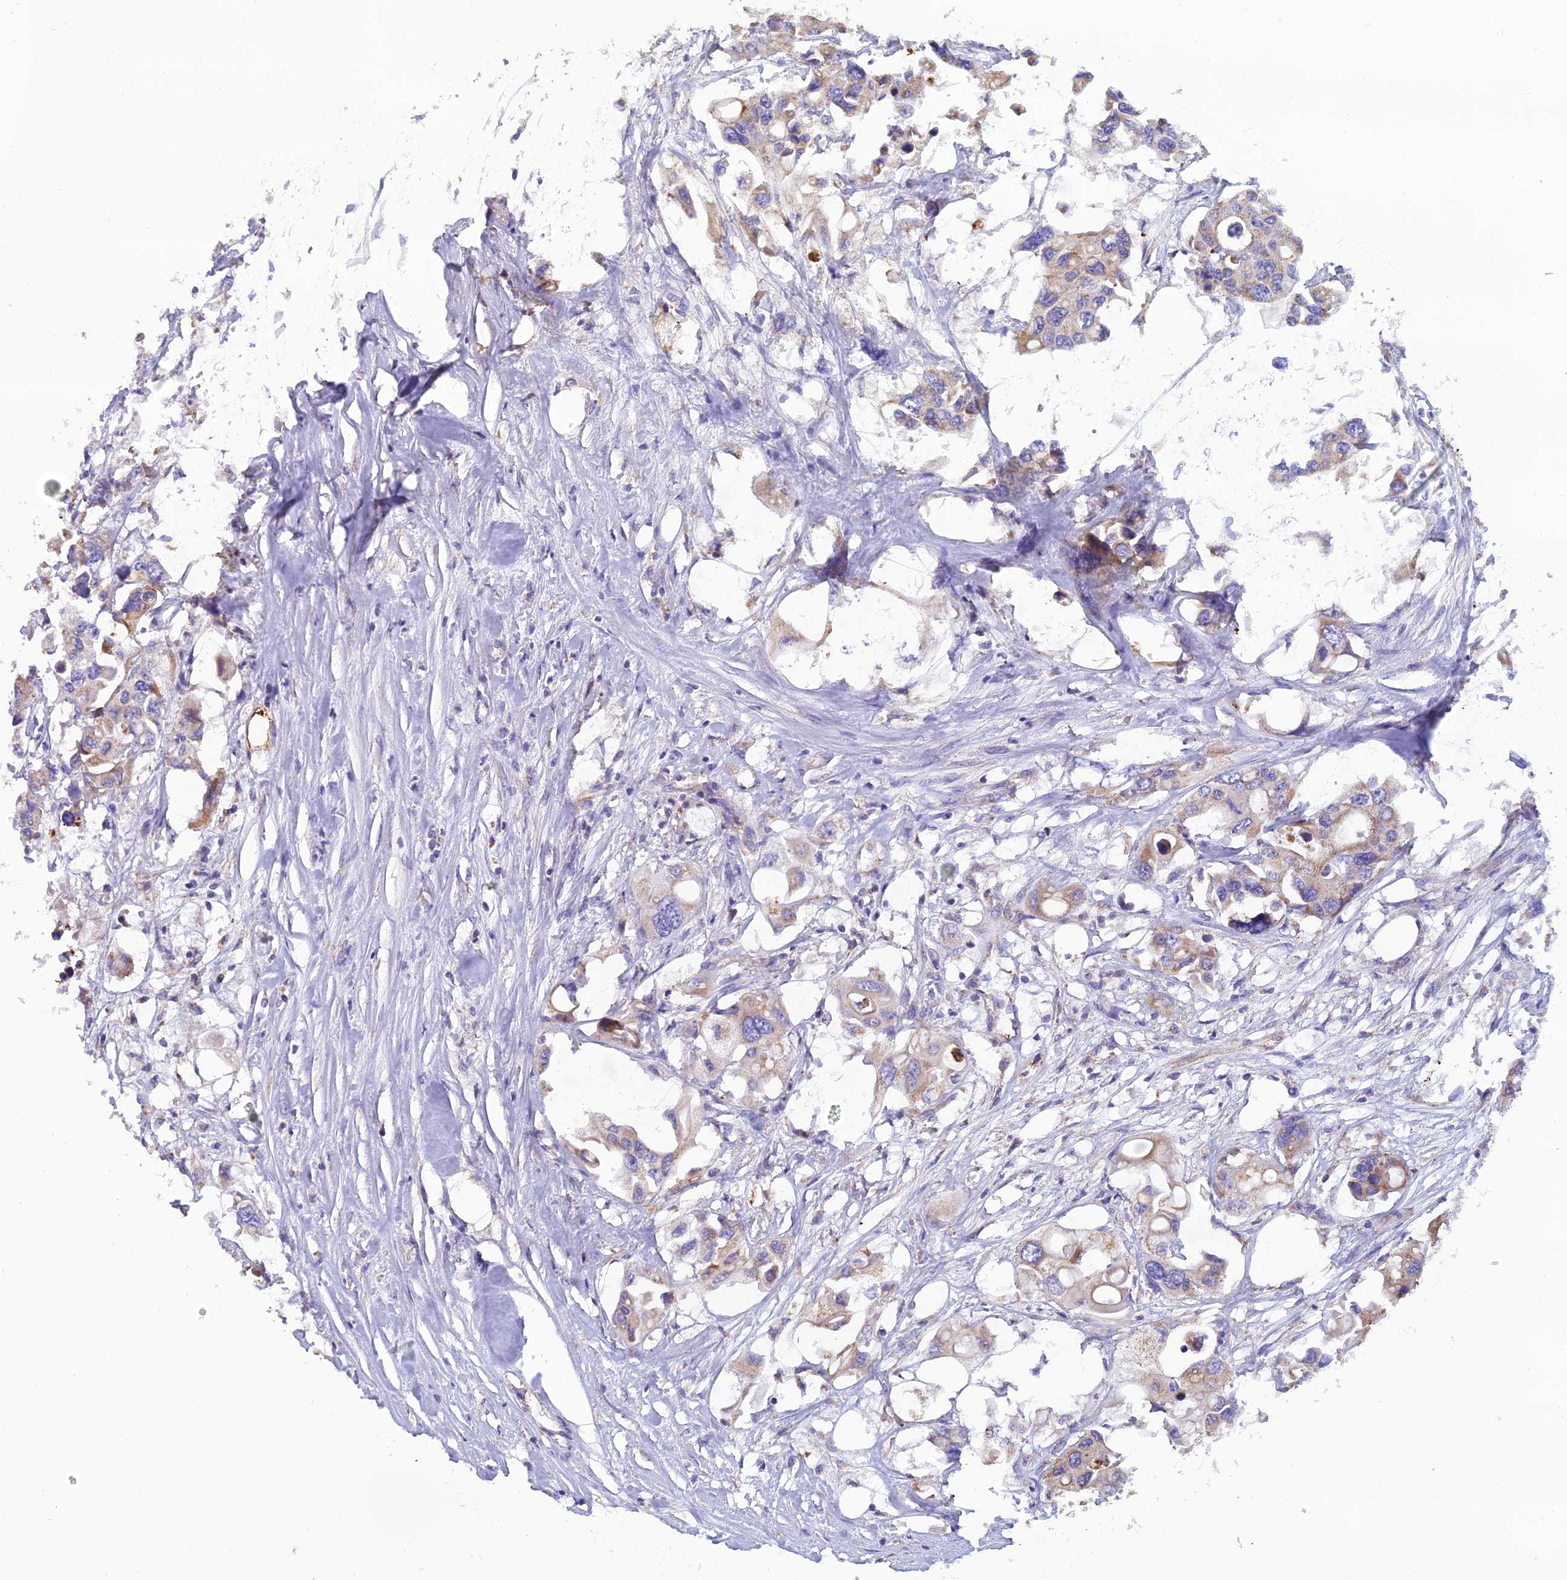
{"staining": {"intensity": "weak", "quantity": "25%-75%", "location": "cytoplasmic/membranous"}, "tissue": "colorectal cancer", "cell_type": "Tumor cells", "image_type": "cancer", "snomed": [{"axis": "morphology", "description": "Adenocarcinoma, NOS"}, {"axis": "topography", "description": "Colon"}], "caption": "Colorectal cancer tissue exhibits weak cytoplasmic/membranous positivity in approximately 25%-75% of tumor cells", "gene": "GPD1", "patient": {"sex": "male", "age": 77}}